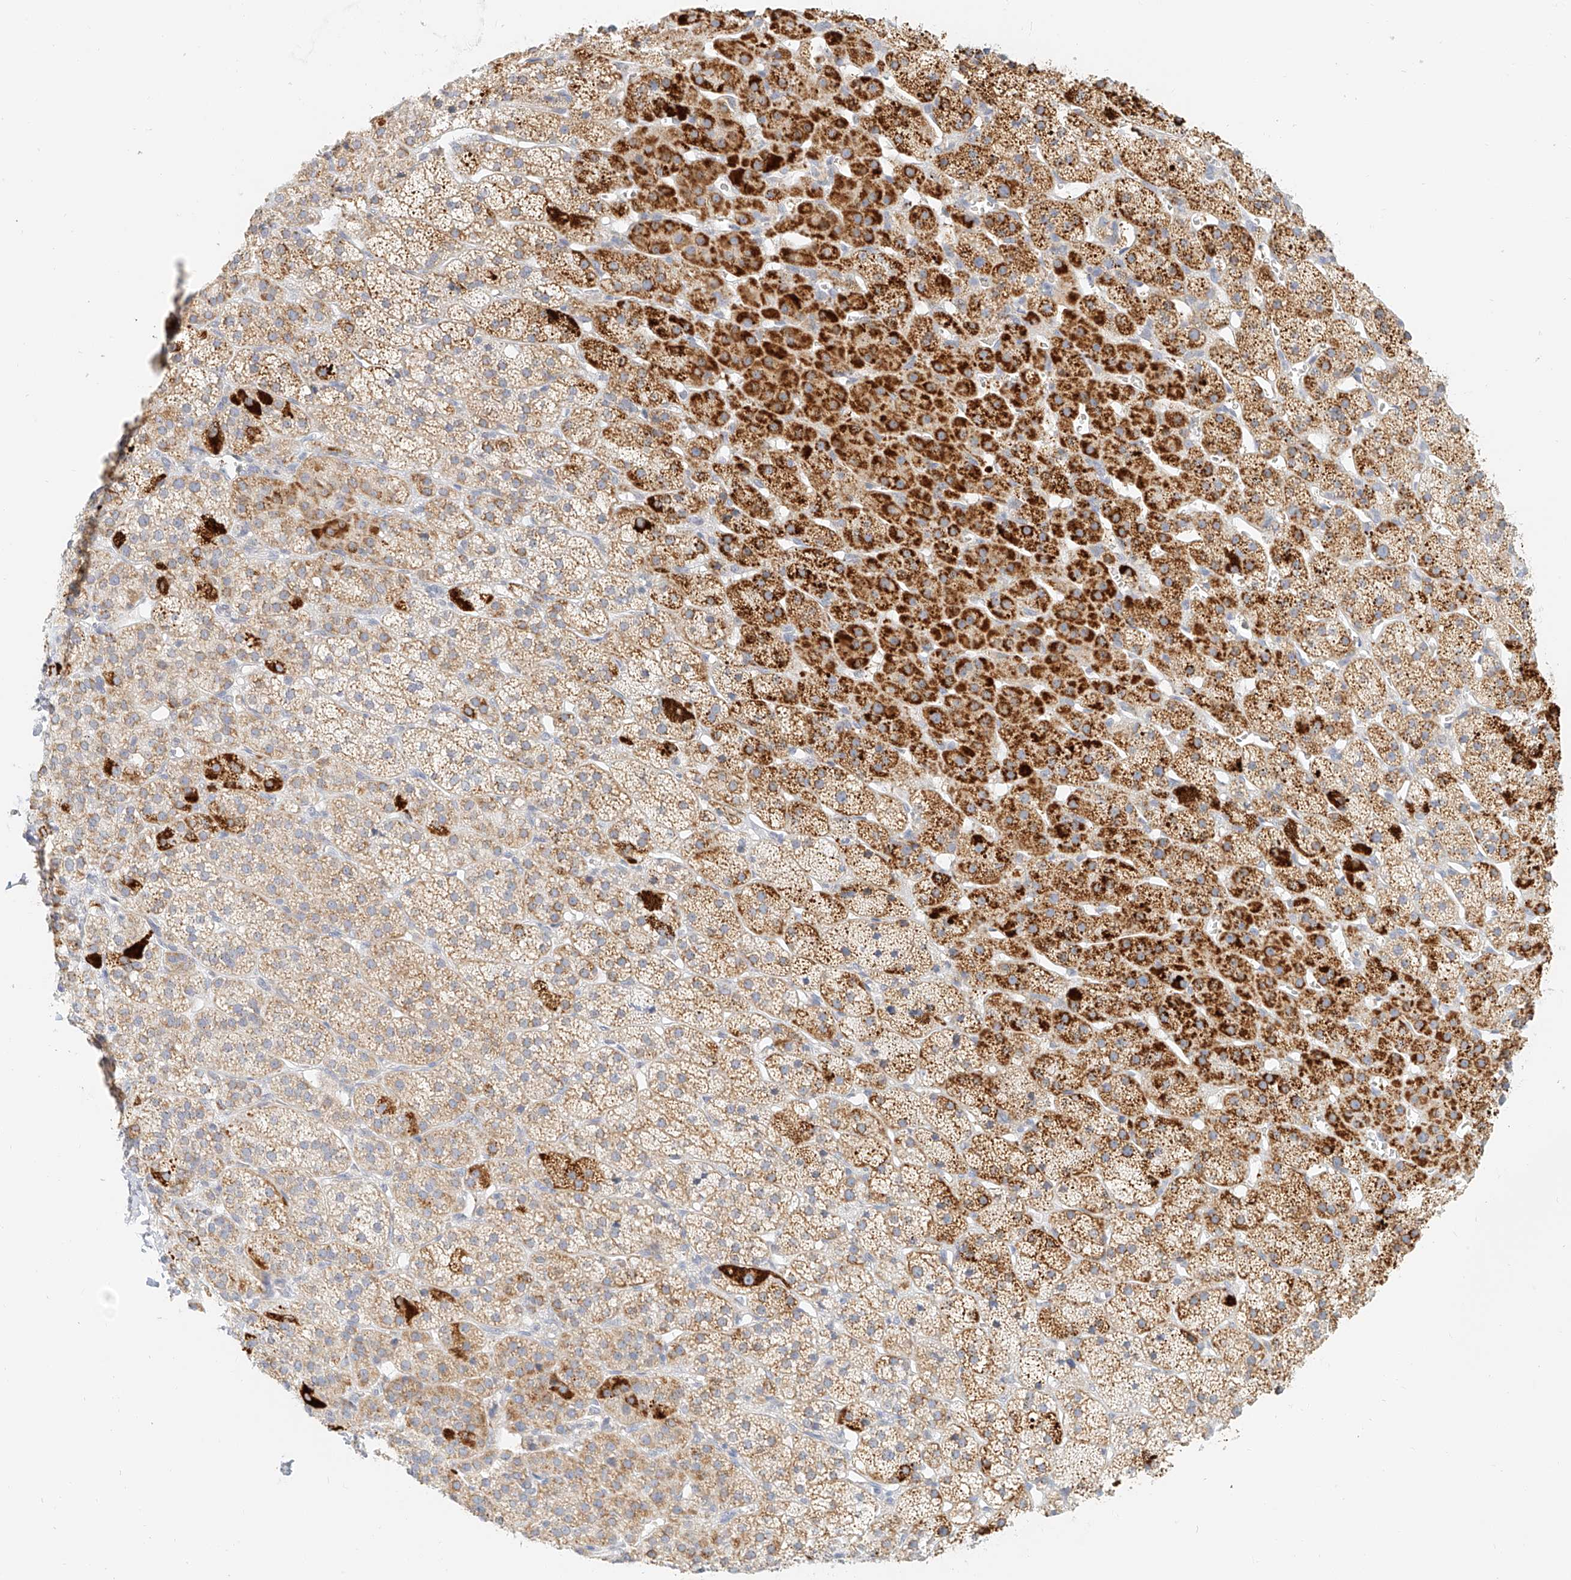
{"staining": {"intensity": "strong", "quantity": "25%-75%", "location": "cytoplasmic/membranous"}, "tissue": "adrenal gland", "cell_type": "Glandular cells", "image_type": "normal", "snomed": [{"axis": "morphology", "description": "Normal tissue, NOS"}, {"axis": "topography", "description": "Adrenal gland"}], "caption": "Immunohistochemical staining of unremarkable human adrenal gland shows high levels of strong cytoplasmic/membranous expression in about 25%-75% of glandular cells. Nuclei are stained in blue.", "gene": "CXorf58", "patient": {"sex": "female", "age": 57}}